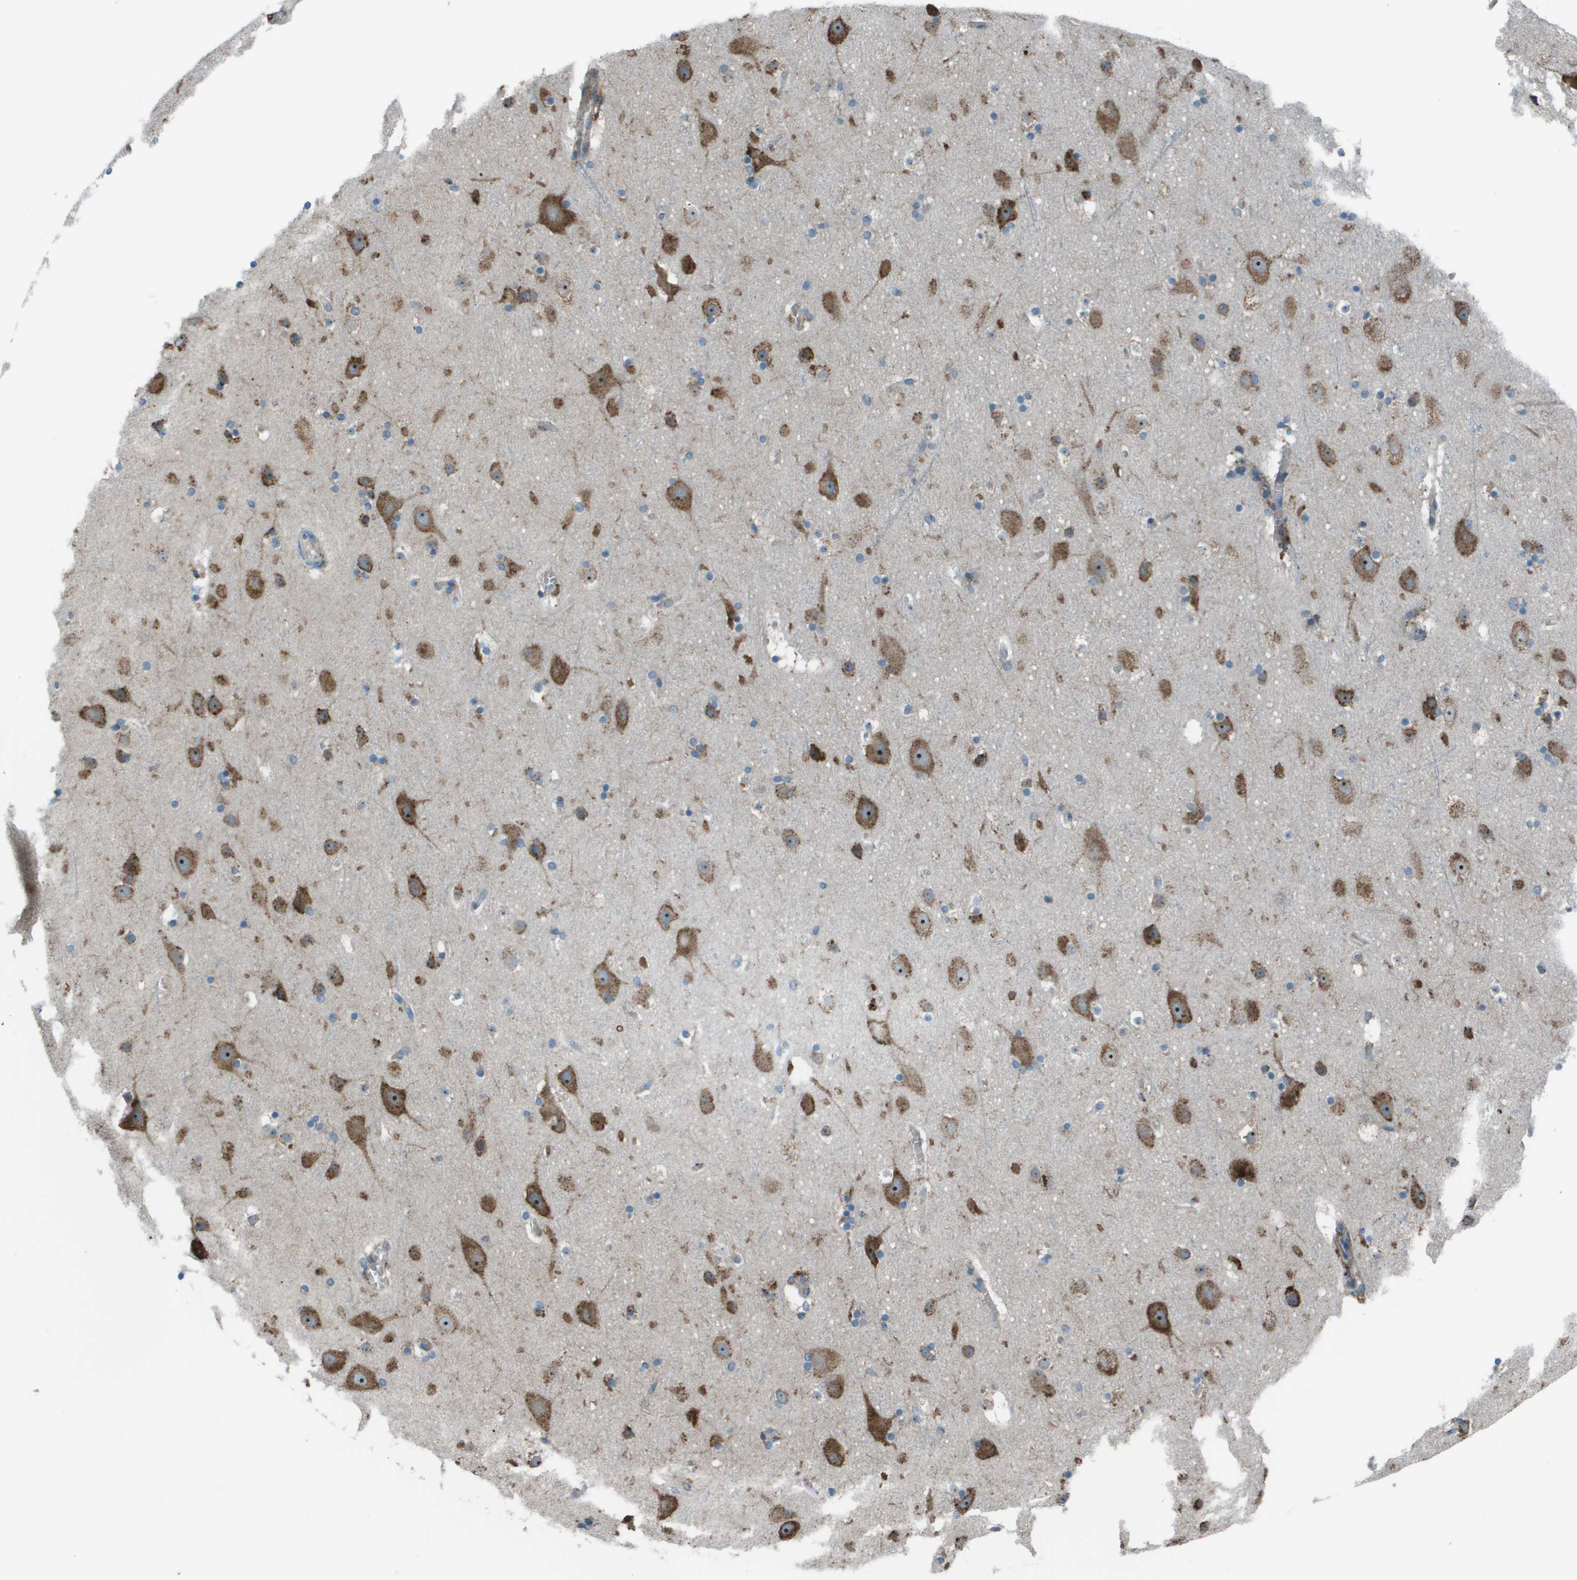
{"staining": {"intensity": "negative", "quantity": "none", "location": "none"}, "tissue": "cerebral cortex", "cell_type": "Endothelial cells", "image_type": "normal", "snomed": [{"axis": "morphology", "description": "Normal tissue, NOS"}, {"axis": "topography", "description": "Cerebral cortex"}], "caption": "The immunohistochemistry histopathology image has no significant expression in endothelial cells of cerebral cortex. The staining is performed using DAB brown chromogen with nuclei counter-stained in using hematoxylin.", "gene": "UTS2", "patient": {"sex": "male", "age": 45}}